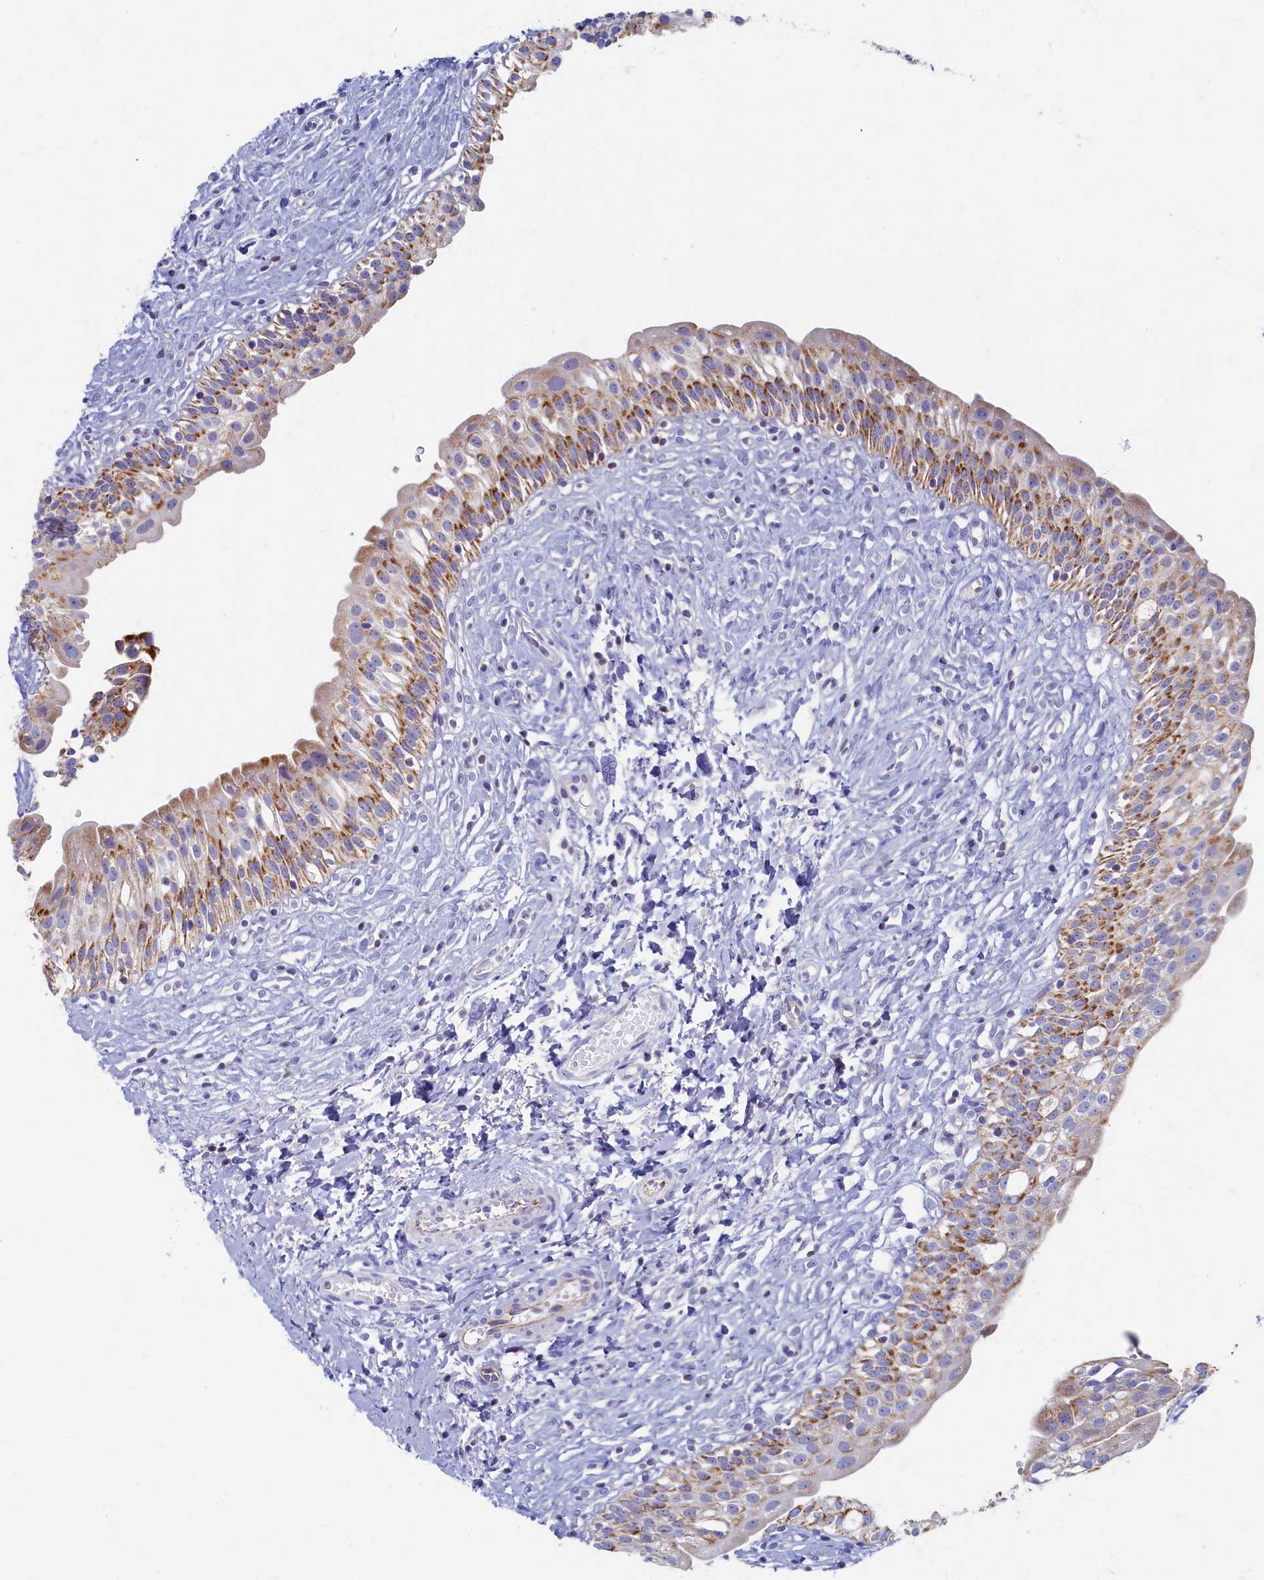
{"staining": {"intensity": "moderate", "quantity": "25%-75%", "location": "cytoplasmic/membranous"}, "tissue": "urinary bladder", "cell_type": "Urothelial cells", "image_type": "normal", "snomed": [{"axis": "morphology", "description": "Normal tissue, NOS"}, {"axis": "topography", "description": "Urinary bladder"}], "caption": "DAB immunohistochemical staining of normal human urinary bladder displays moderate cytoplasmic/membranous protein staining in about 25%-75% of urothelial cells.", "gene": "OCIAD2", "patient": {"sex": "male", "age": 51}}